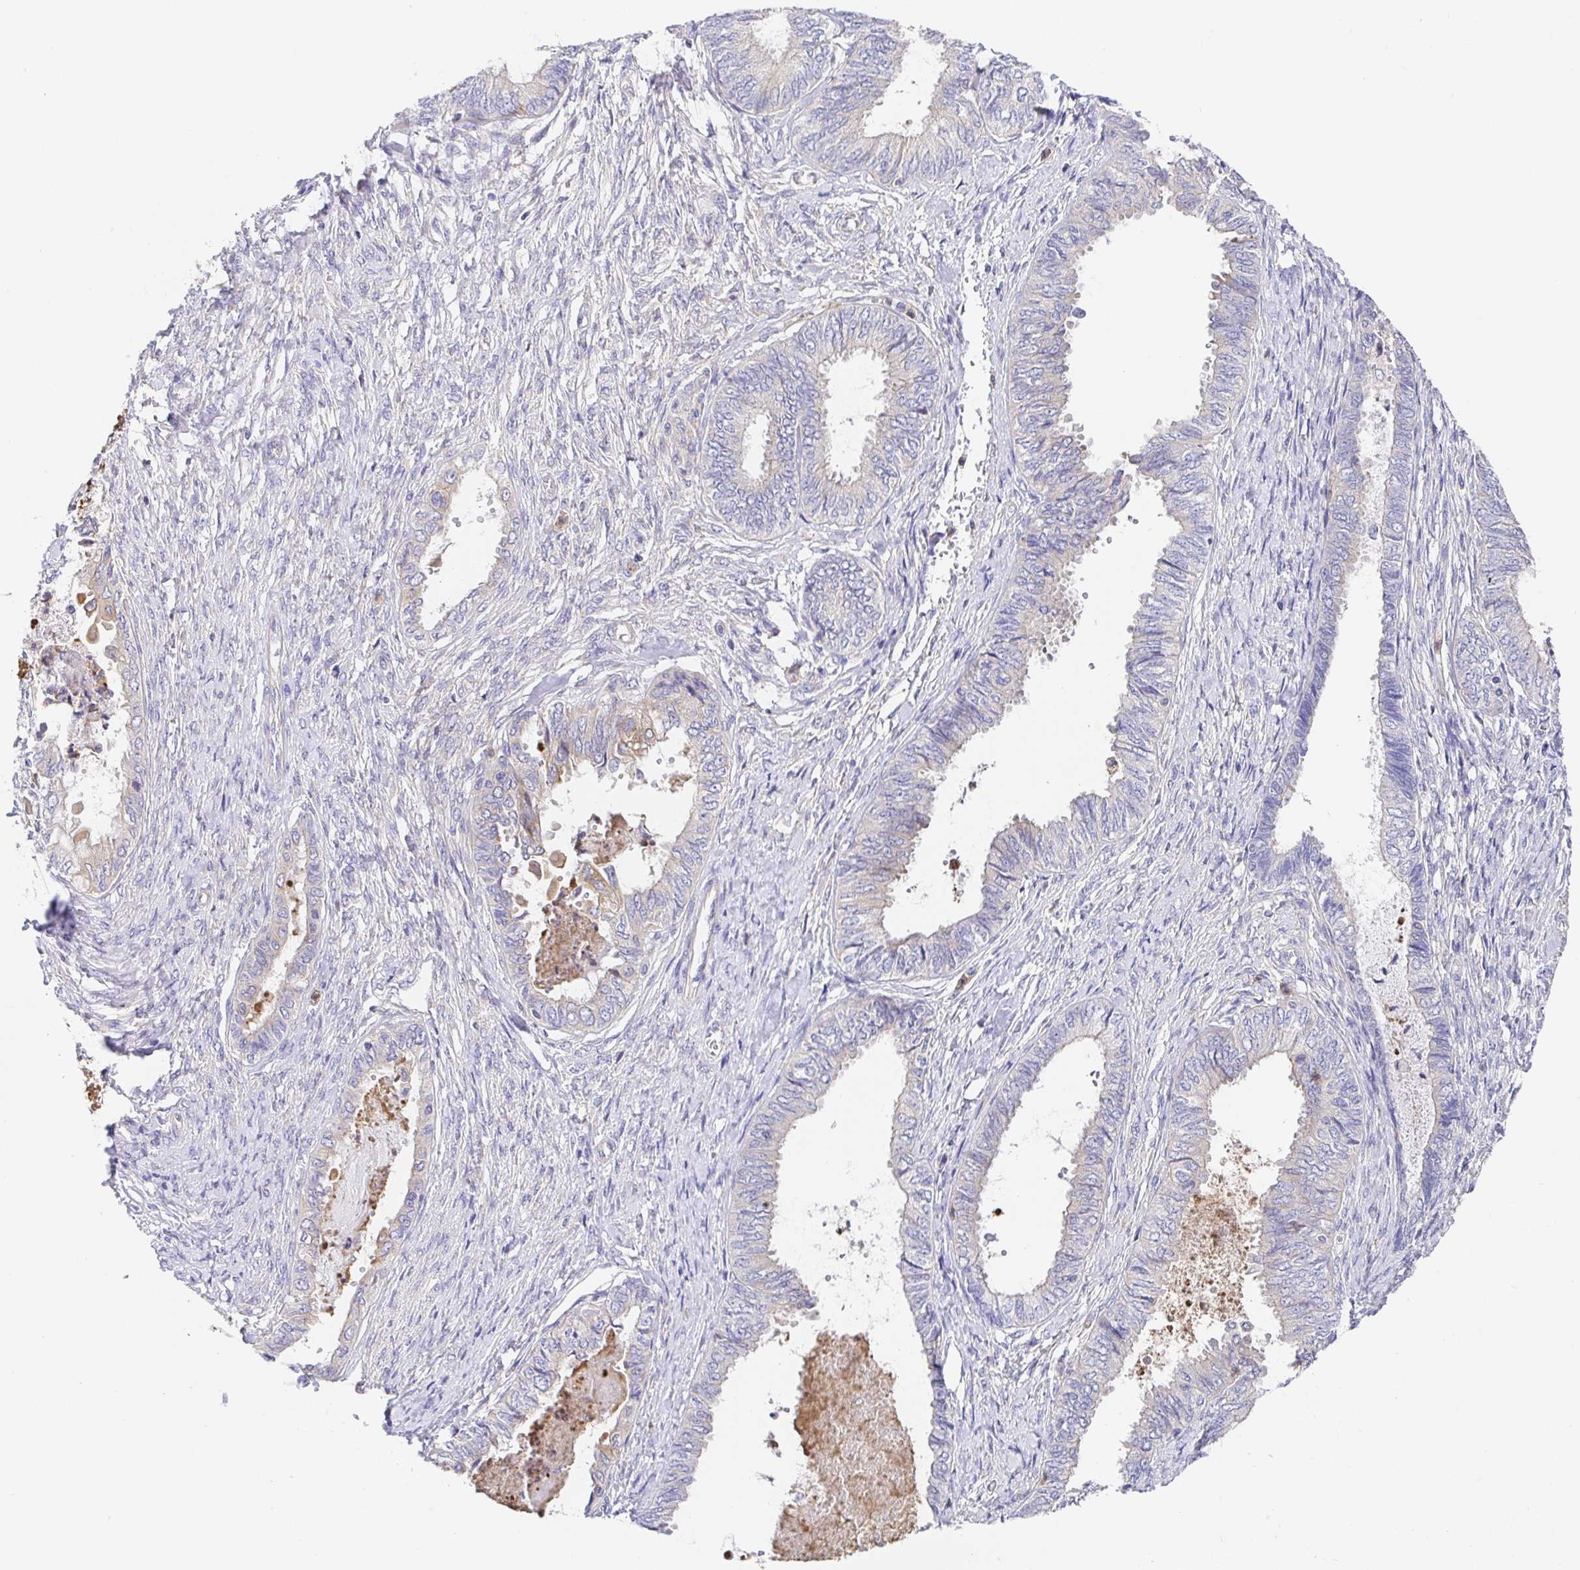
{"staining": {"intensity": "negative", "quantity": "none", "location": "none"}, "tissue": "ovarian cancer", "cell_type": "Tumor cells", "image_type": "cancer", "snomed": [{"axis": "morphology", "description": "Carcinoma, endometroid"}, {"axis": "topography", "description": "Ovary"}], "caption": "A histopathology image of human ovarian cancer (endometroid carcinoma) is negative for staining in tumor cells.", "gene": "GOLGA1", "patient": {"sex": "female", "age": 70}}